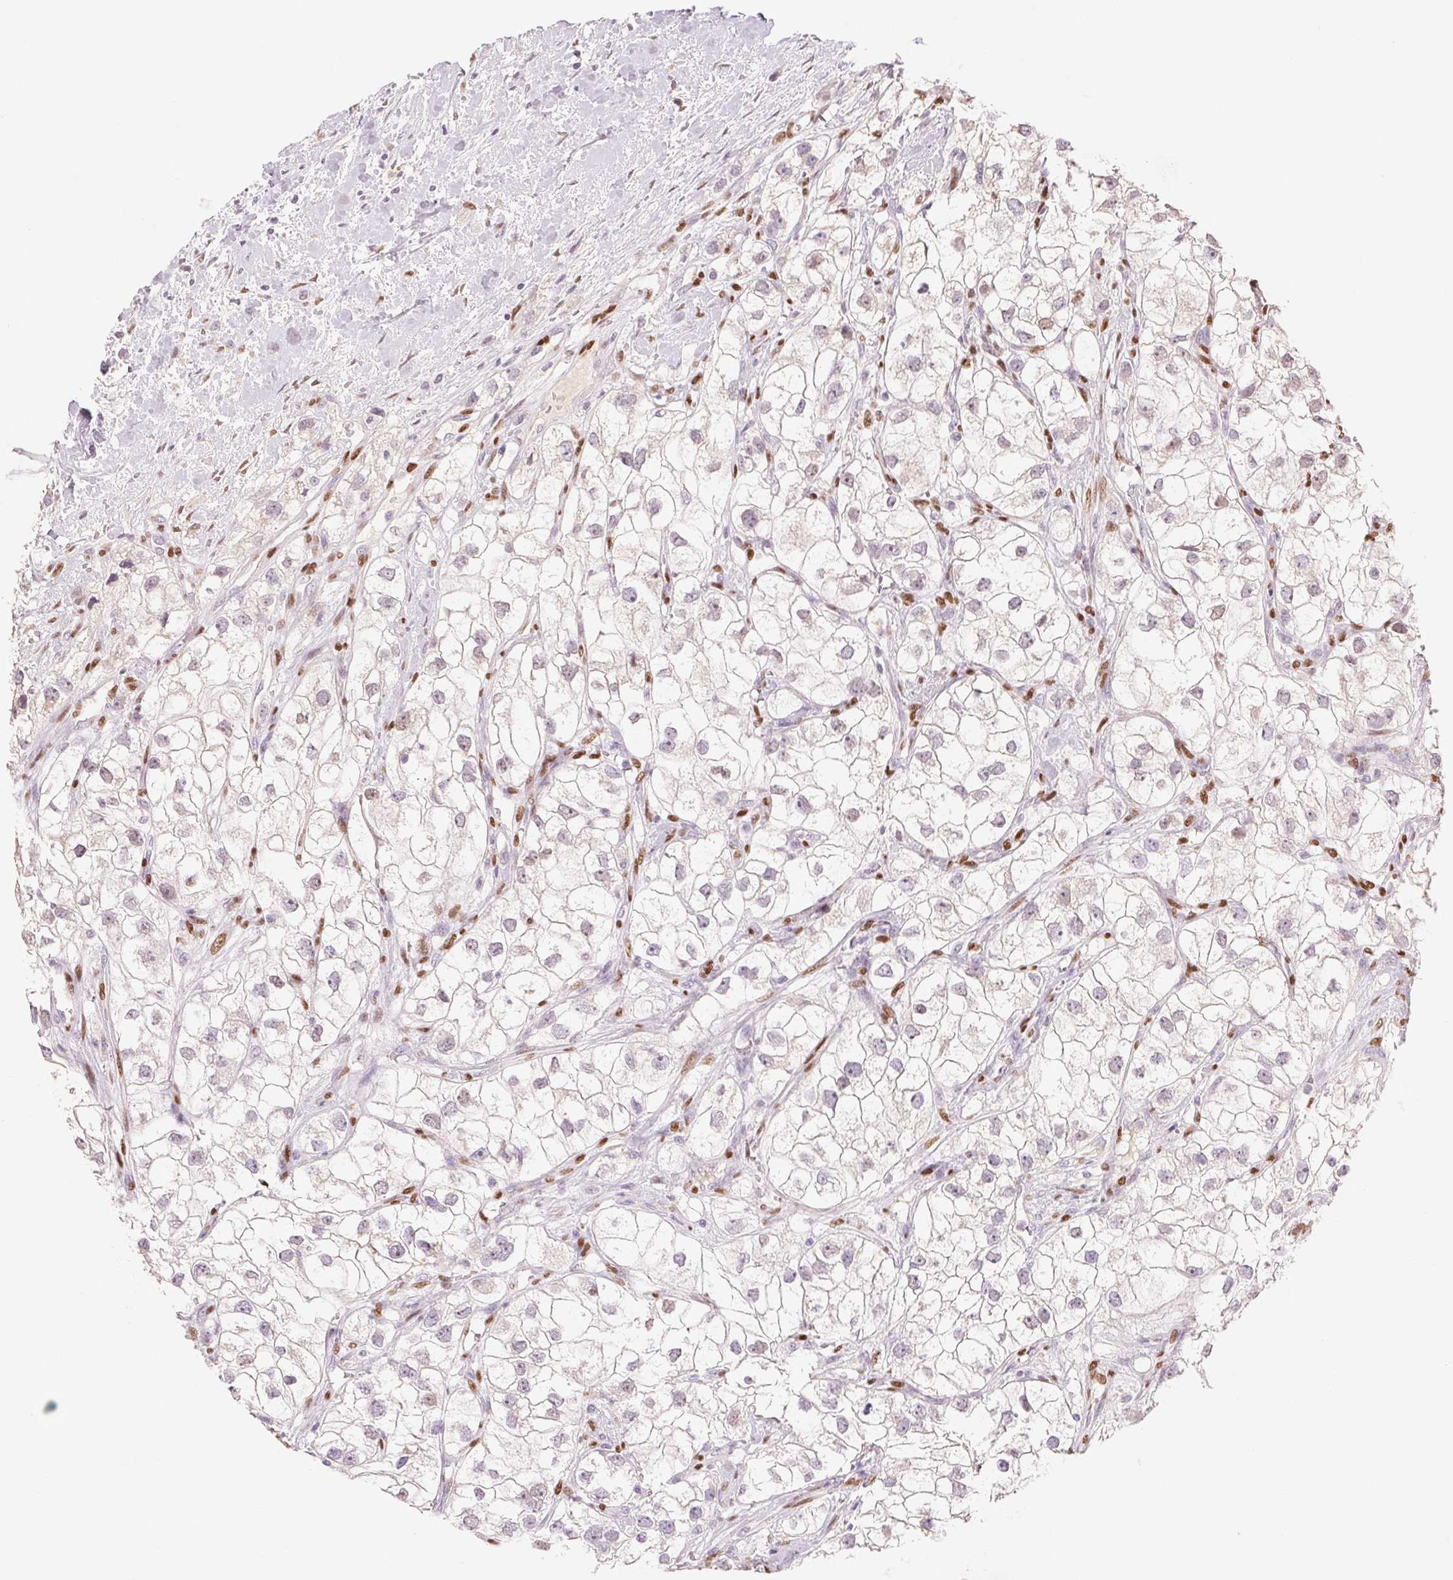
{"staining": {"intensity": "negative", "quantity": "none", "location": "none"}, "tissue": "renal cancer", "cell_type": "Tumor cells", "image_type": "cancer", "snomed": [{"axis": "morphology", "description": "Adenocarcinoma, NOS"}, {"axis": "topography", "description": "Kidney"}], "caption": "This is a histopathology image of IHC staining of renal adenocarcinoma, which shows no staining in tumor cells. Nuclei are stained in blue.", "gene": "SMARCD3", "patient": {"sex": "male", "age": 59}}